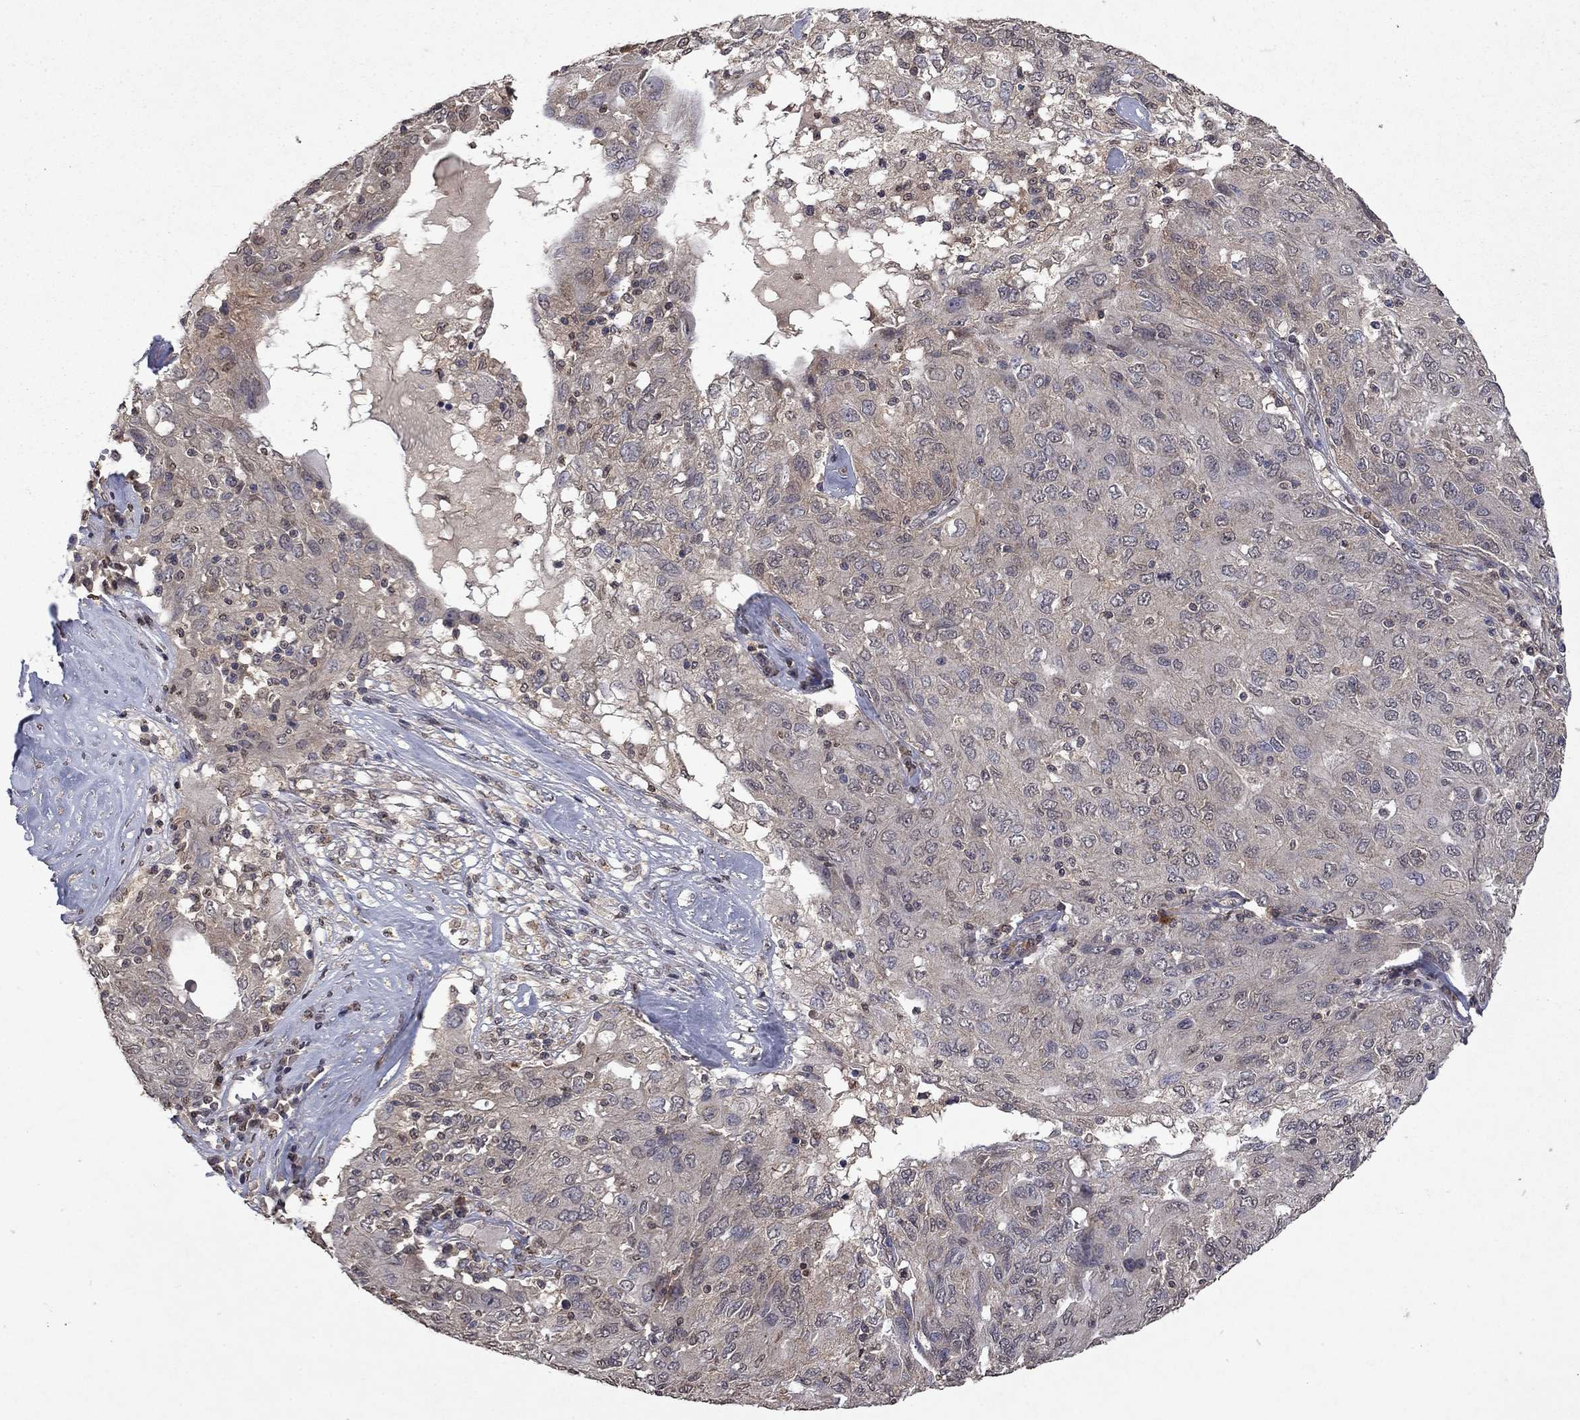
{"staining": {"intensity": "weak", "quantity": "<25%", "location": "cytoplasmic/membranous"}, "tissue": "ovarian cancer", "cell_type": "Tumor cells", "image_type": "cancer", "snomed": [{"axis": "morphology", "description": "Carcinoma, endometroid"}, {"axis": "topography", "description": "Ovary"}], "caption": "Immunohistochemistry (IHC) histopathology image of neoplastic tissue: human endometroid carcinoma (ovarian) stained with DAB (3,3'-diaminobenzidine) reveals no significant protein positivity in tumor cells.", "gene": "TTC38", "patient": {"sex": "female", "age": 50}}